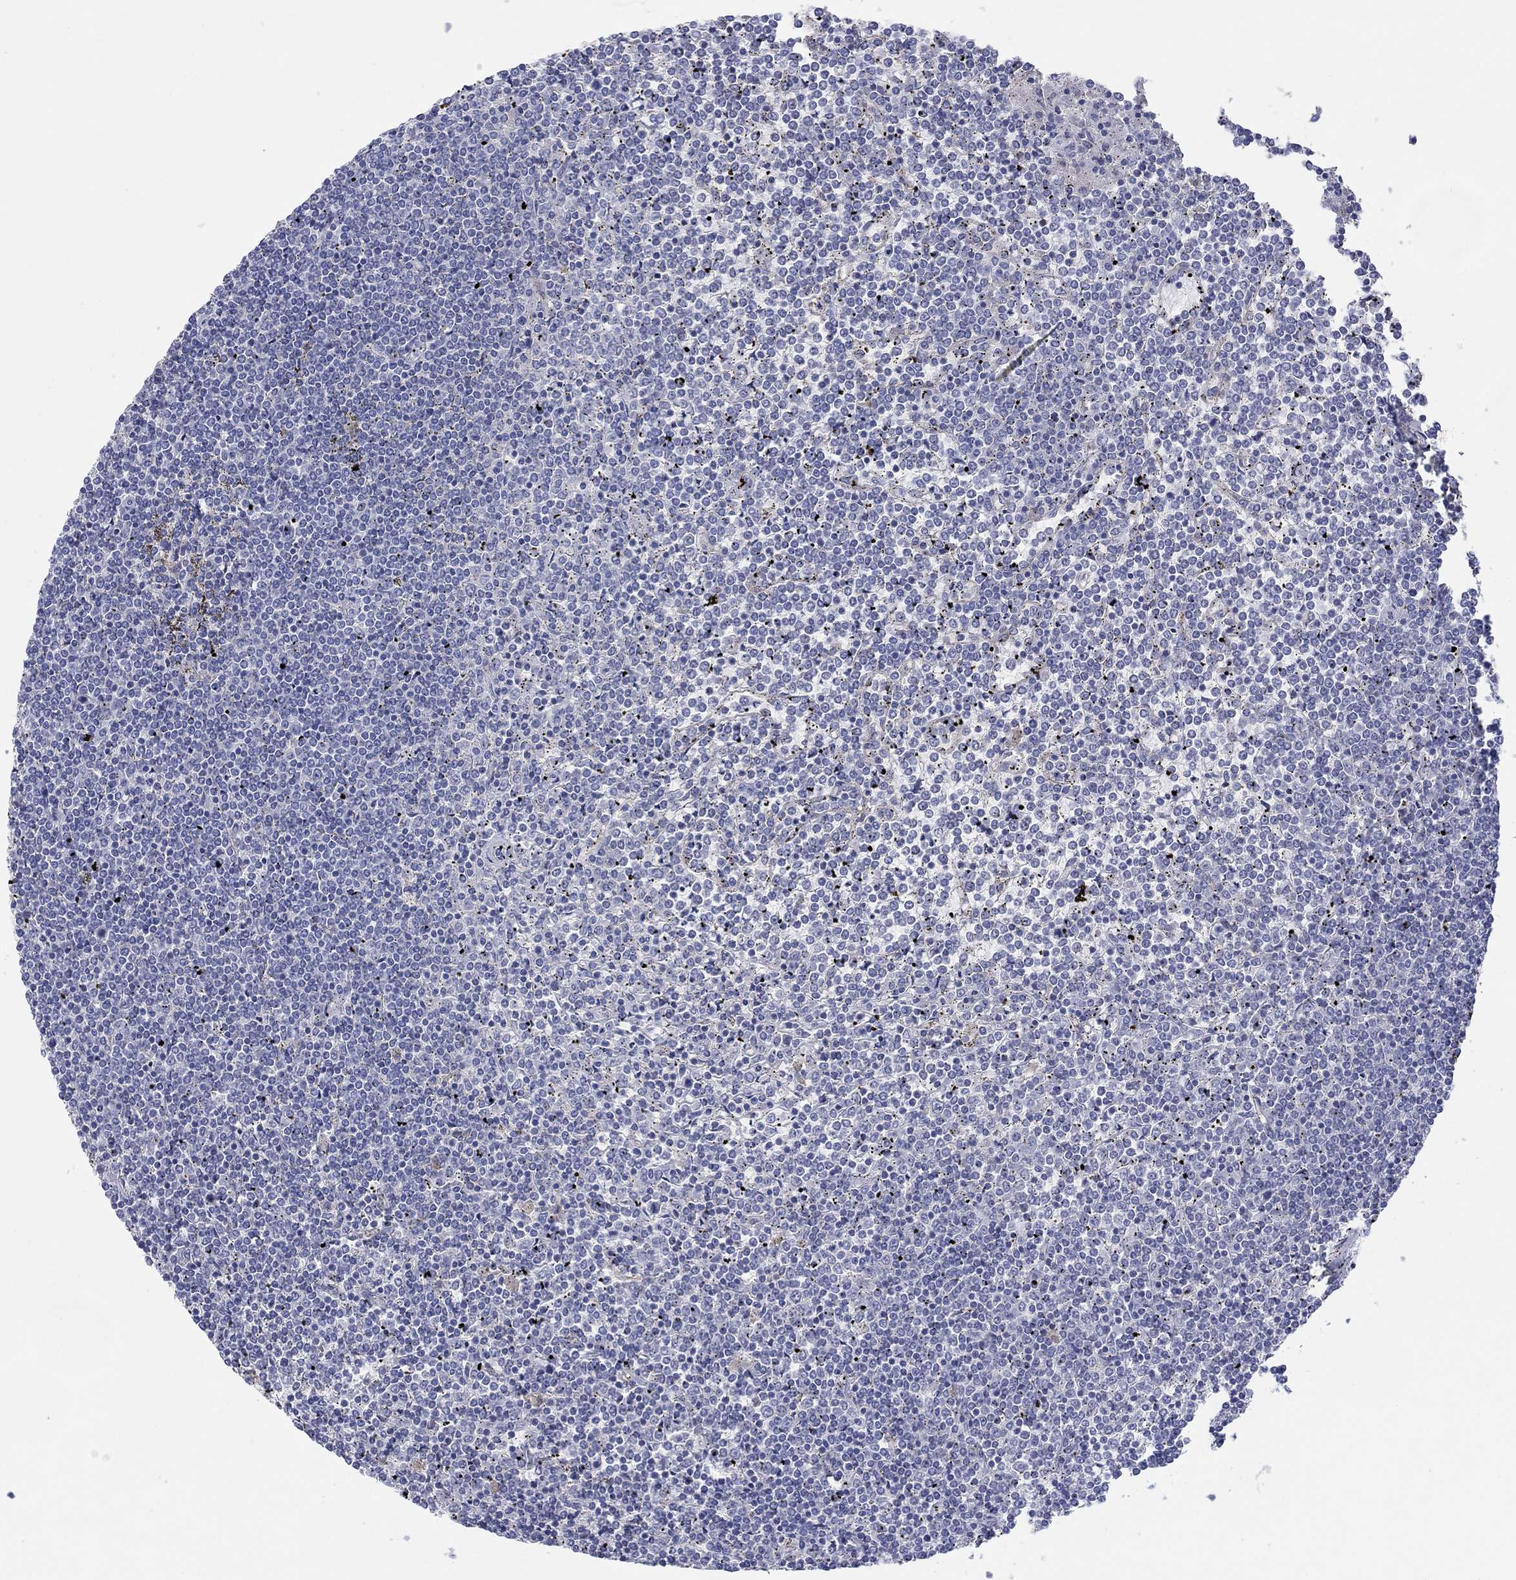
{"staining": {"intensity": "negative", "quantity": "none", "location": "none"}, "tissue": "lymphoma", "cell_type": "Tumor cells", "image_type": "cancer", "snomed": [{"axis": "morphology", "description": "Malignant lymphoma, non-Hodgkin's type, Low grade"}, {"axis": "topography", "description": "Spleen"}], "caption": "Immunohistochemistry of low-grade malignant lymphoma, non-Hodgkin's type exhibits no expression in tumor cells. Brightfield microscopy of immunohistochemistry (IHC) stained with DAB (brown) and hematoxylin (blue), captured at high magnification.", "gene": "BCO2", "patient": {"sex": "female", "age": 19}}